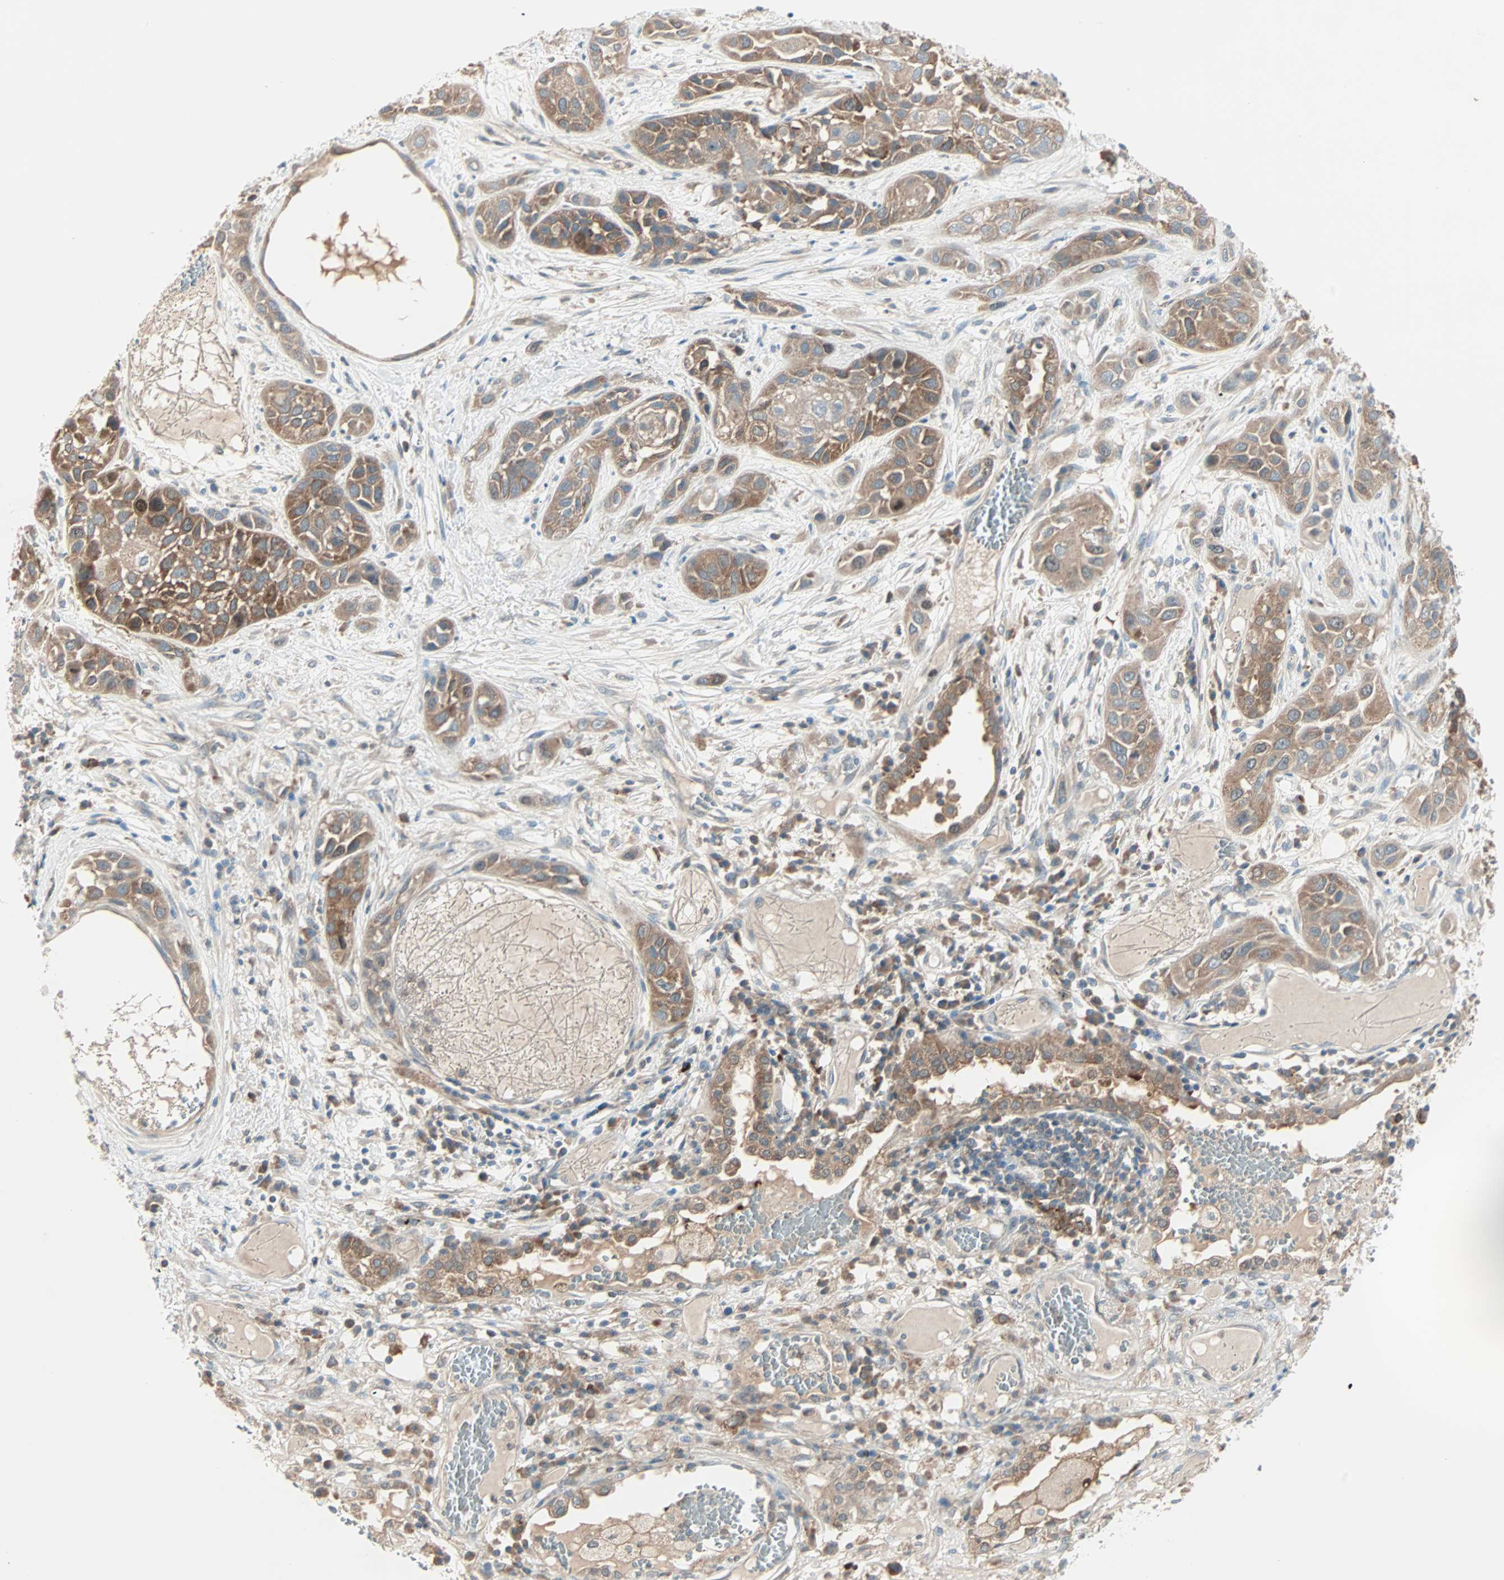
{"staining": {"intensity": "moderate", "quantity": ">75%", "location": "cytoplasmic/membranous"}, "tissue": "lung cancer", "cell_type": "Tumor cells", "image_type": "cancer", "snomed": [{"axis": "morphology", "description": "Squamous cell carcinoma, NOS"}, {"axis": "topography", "description": "Lung"}], "caption": "Immunohistochemistry (IHC) staining of lung squamous cell carcinoma, which exhibits medium levels of moderate cytoplasmic/membranous expression in about >75% of tumor cells indicating moderate cytoplasmic/membranous protein positivity. The staining was performed using DAB (3,3'-diaminobenzidine) (brown) for protein detection and nuclei were counterstained in hematoxylin (blue).", "gene": "SMIM8", "patient": {"sex": "male", "age": 71}}